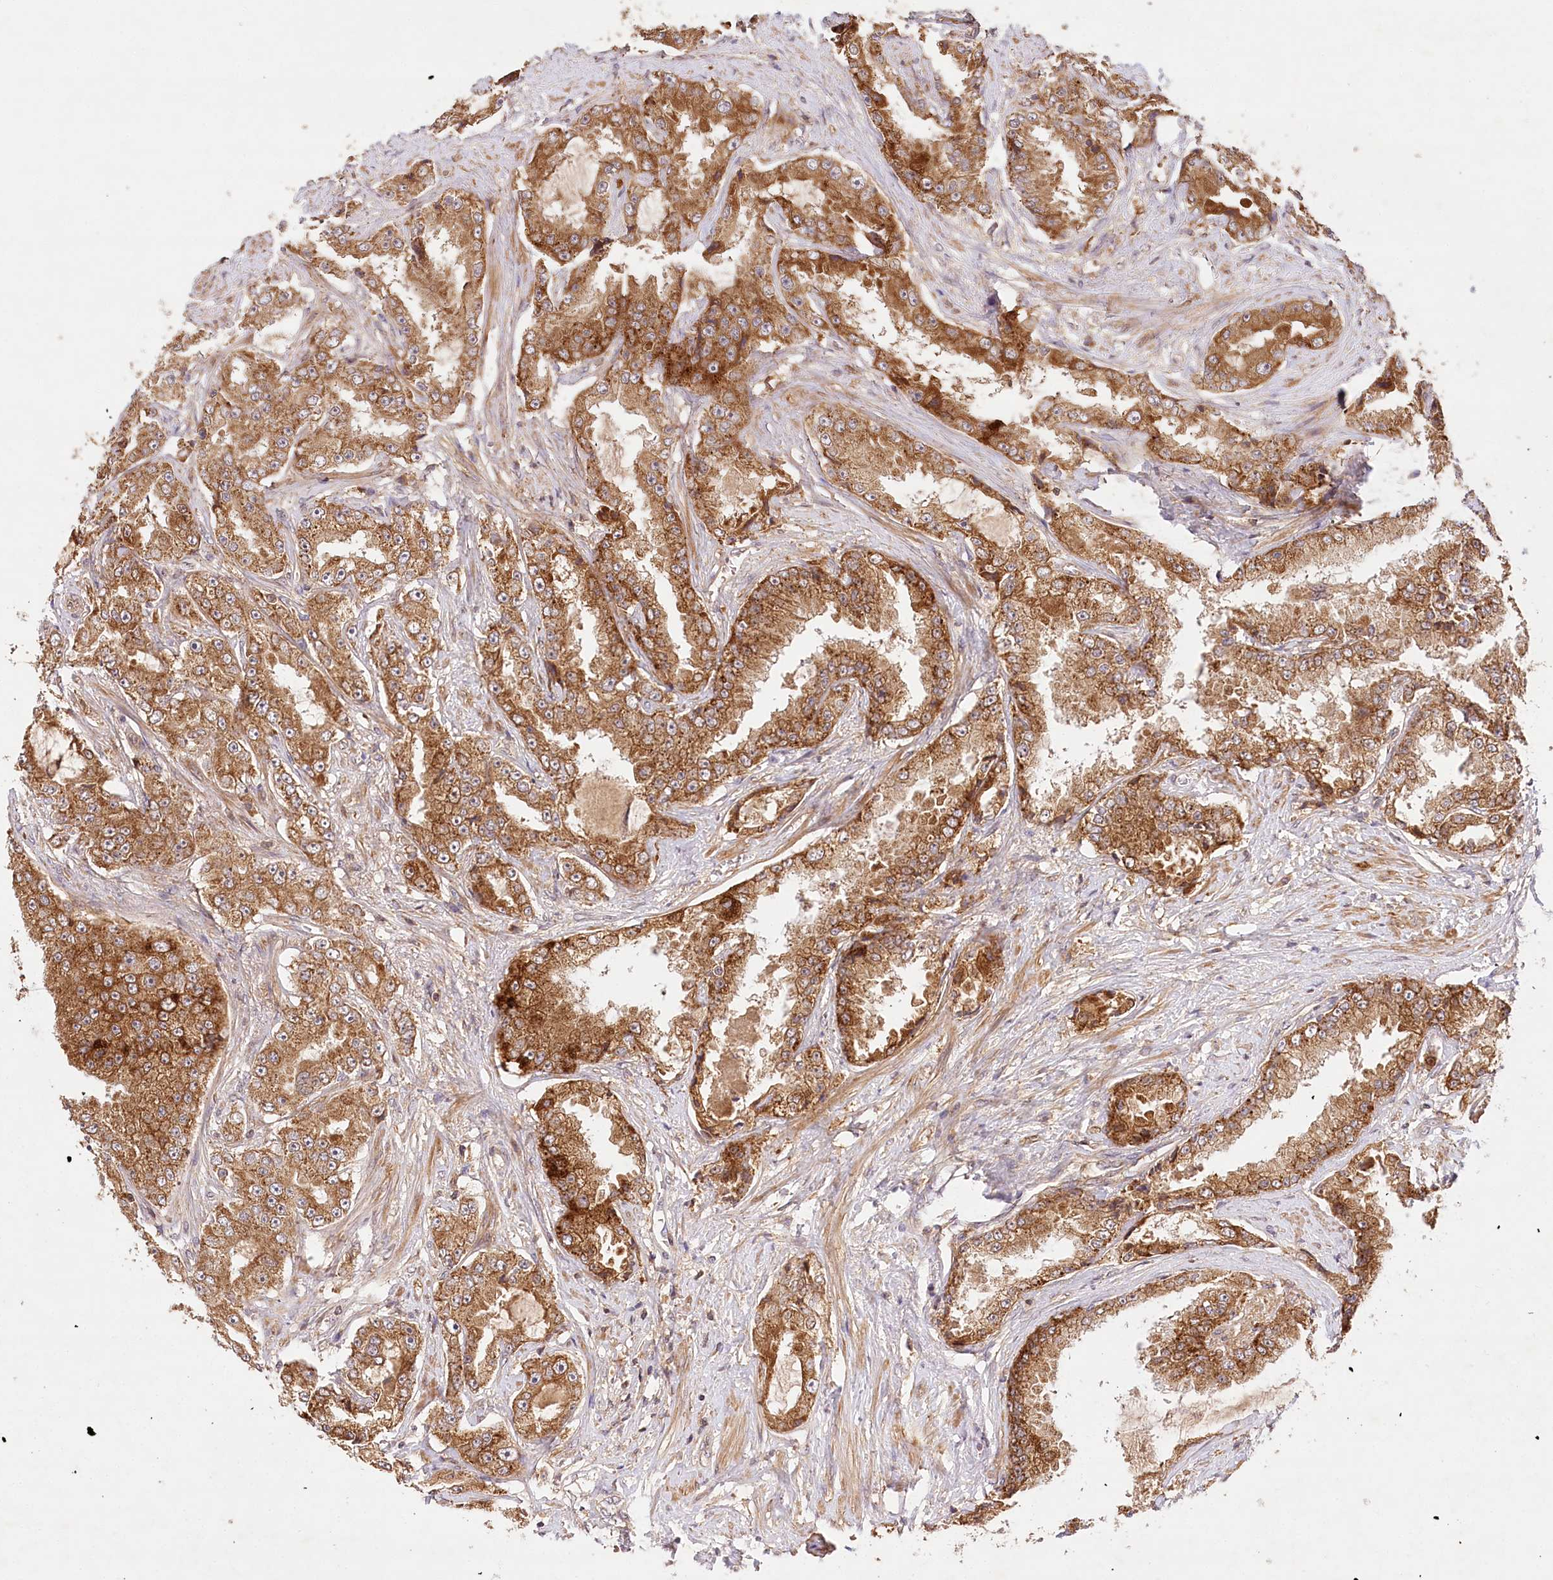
{"staining": {"intensity": "strong", "quantity": ">75%", "location": "cytoplasmic/membranous"}, "tissue": "prostate cancer", "cell_type": "Tumor cells", "image_type": "cancer", "snomed": [{"axis": "morphology", "description": "Adenocarcinoma, High grade"}, {"axis": "topography", "description": "Prostate"}], "caption": "An image of human prostate cancer stained for a protein shows strong cytoplasmic/membranous brown staining in tumor cells.", "gene": "LSS", "patient": {"sex": "male", "age": 73}}